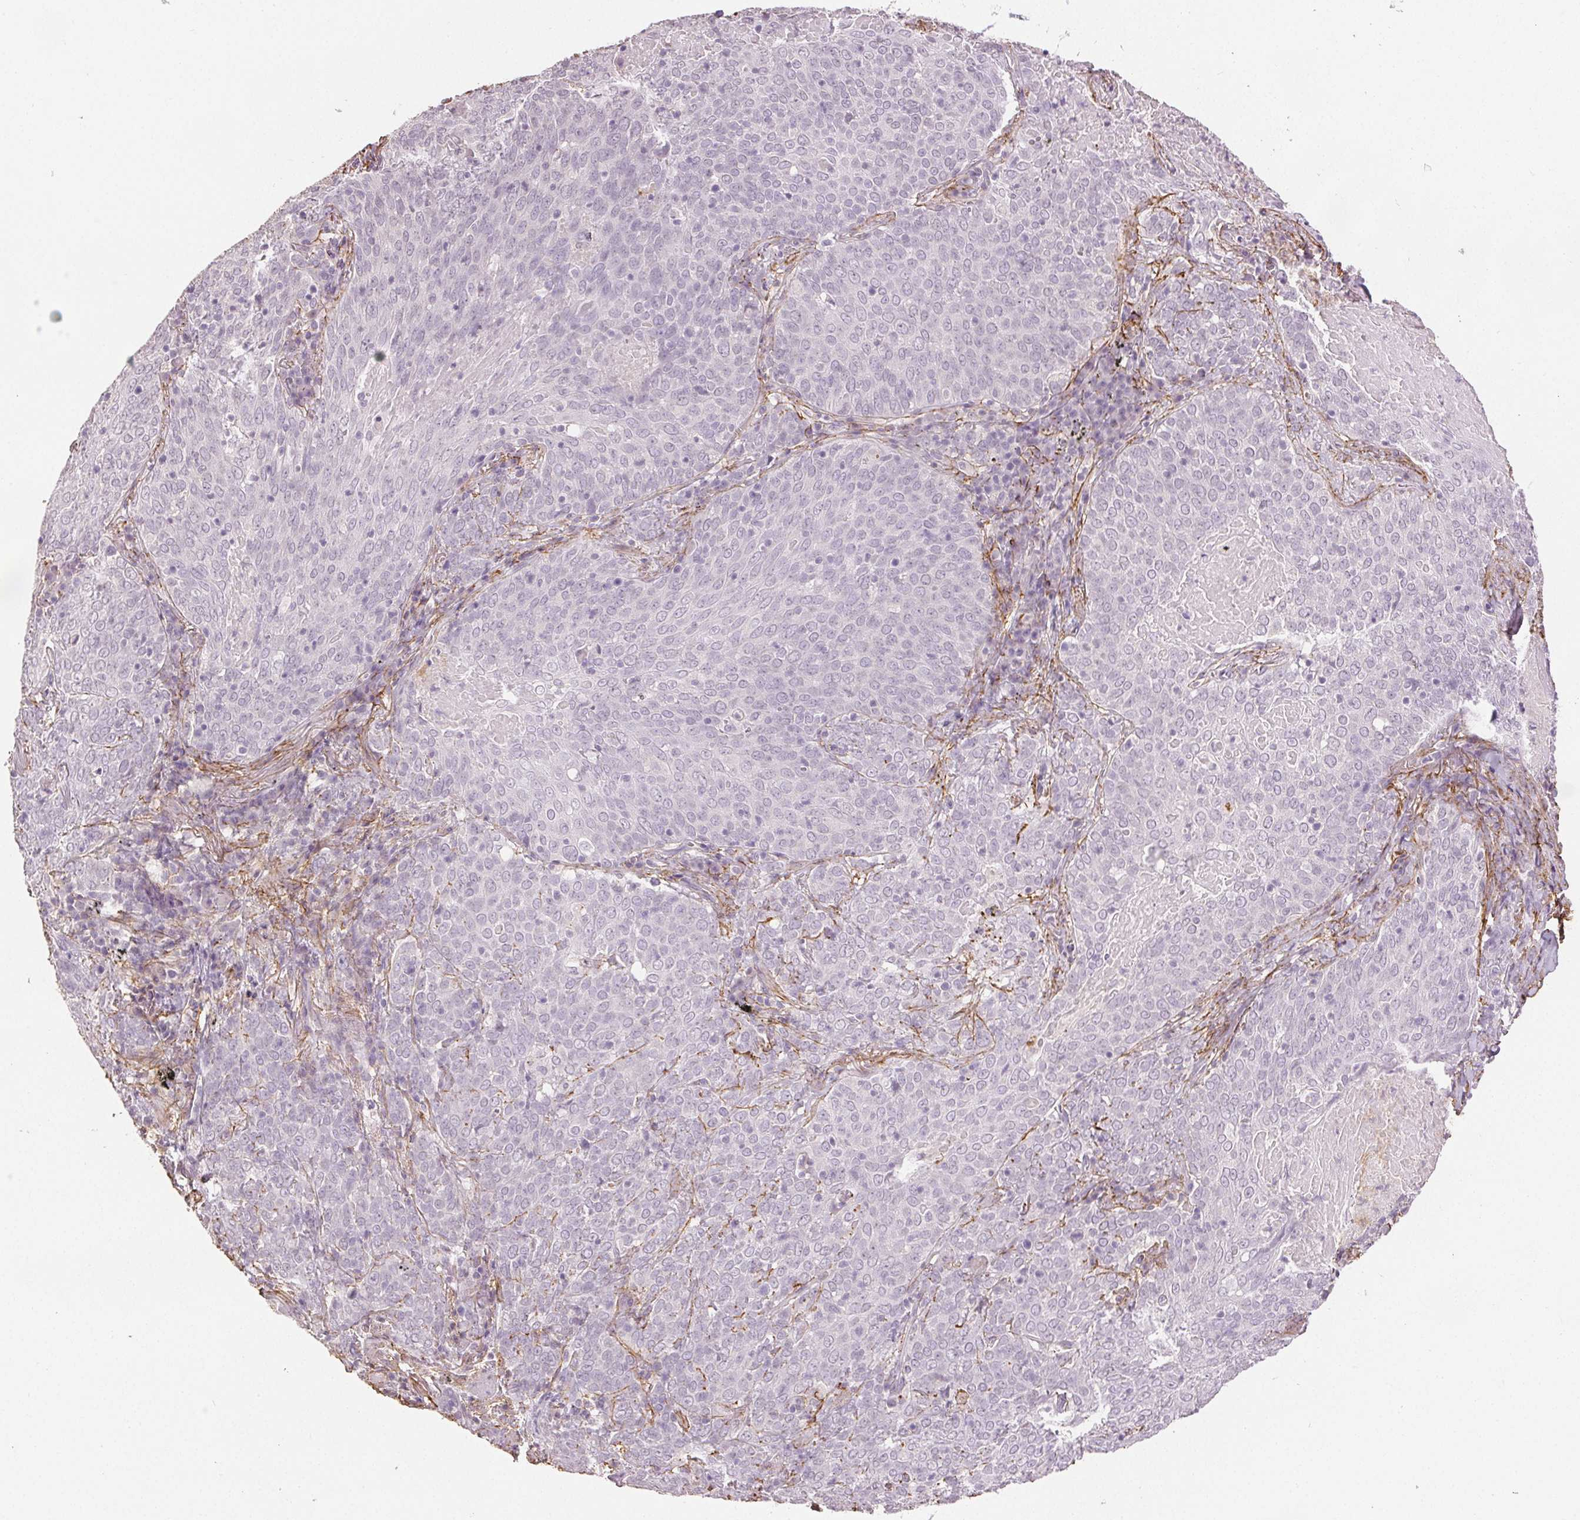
{"staining": {"intensity": "negative", "quantity": "none", "location": "none"}, "tissue": "lung cancer", "cell_type": "Tumor cells", "image_type": "cancer", "snomed": [{"axis": "morphology", "description": "Squamous cell carcinoma, NOS"}, {"axis": "topography", "description": "Lung"}], "caption": "Tumor cells are negative for brown protein staining in lung cancer (squamous cell carcinoma).", "gene": "FBN1", "patient": {"sex": "male", "age": 82}}